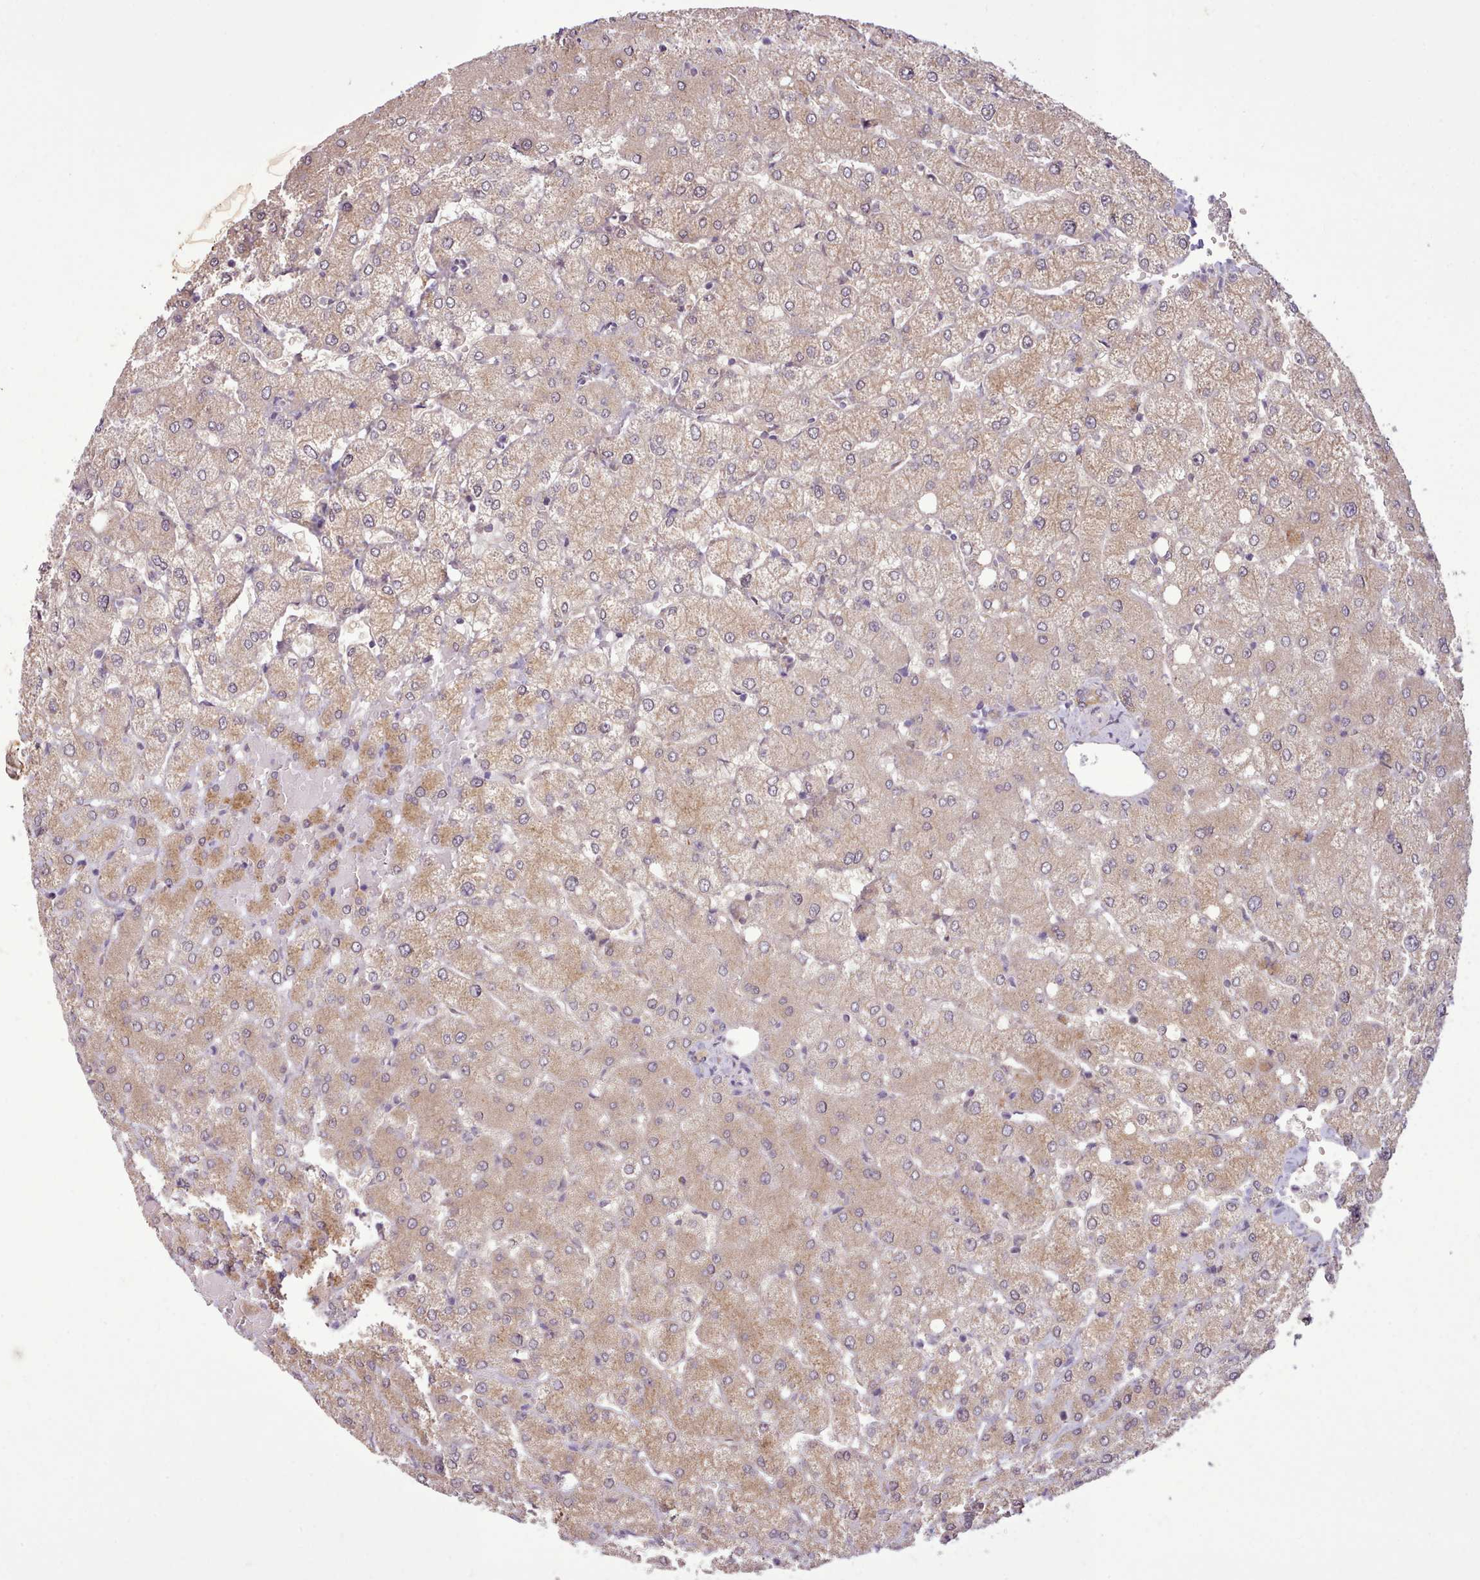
{"staining": {"intensity": "weak", "quantity": "25%-75%", "location": "cytoplasmic/membranous"}, "tissue": "liver", "cell_type": "Cholangiocytes", "image_type": "normal", "snomed": [{"axis": "morphology", "description": "Normal tissue, NOS"}, {"axis": "topography", "description": "Liver"}], "caption": "Normal liver reveals weak cytoplasmic/membranous staining in approximately 25%-75% of cholangiocytes.", "gene": "NMRK1", "patient": {"sex": "female", "age": 54}}